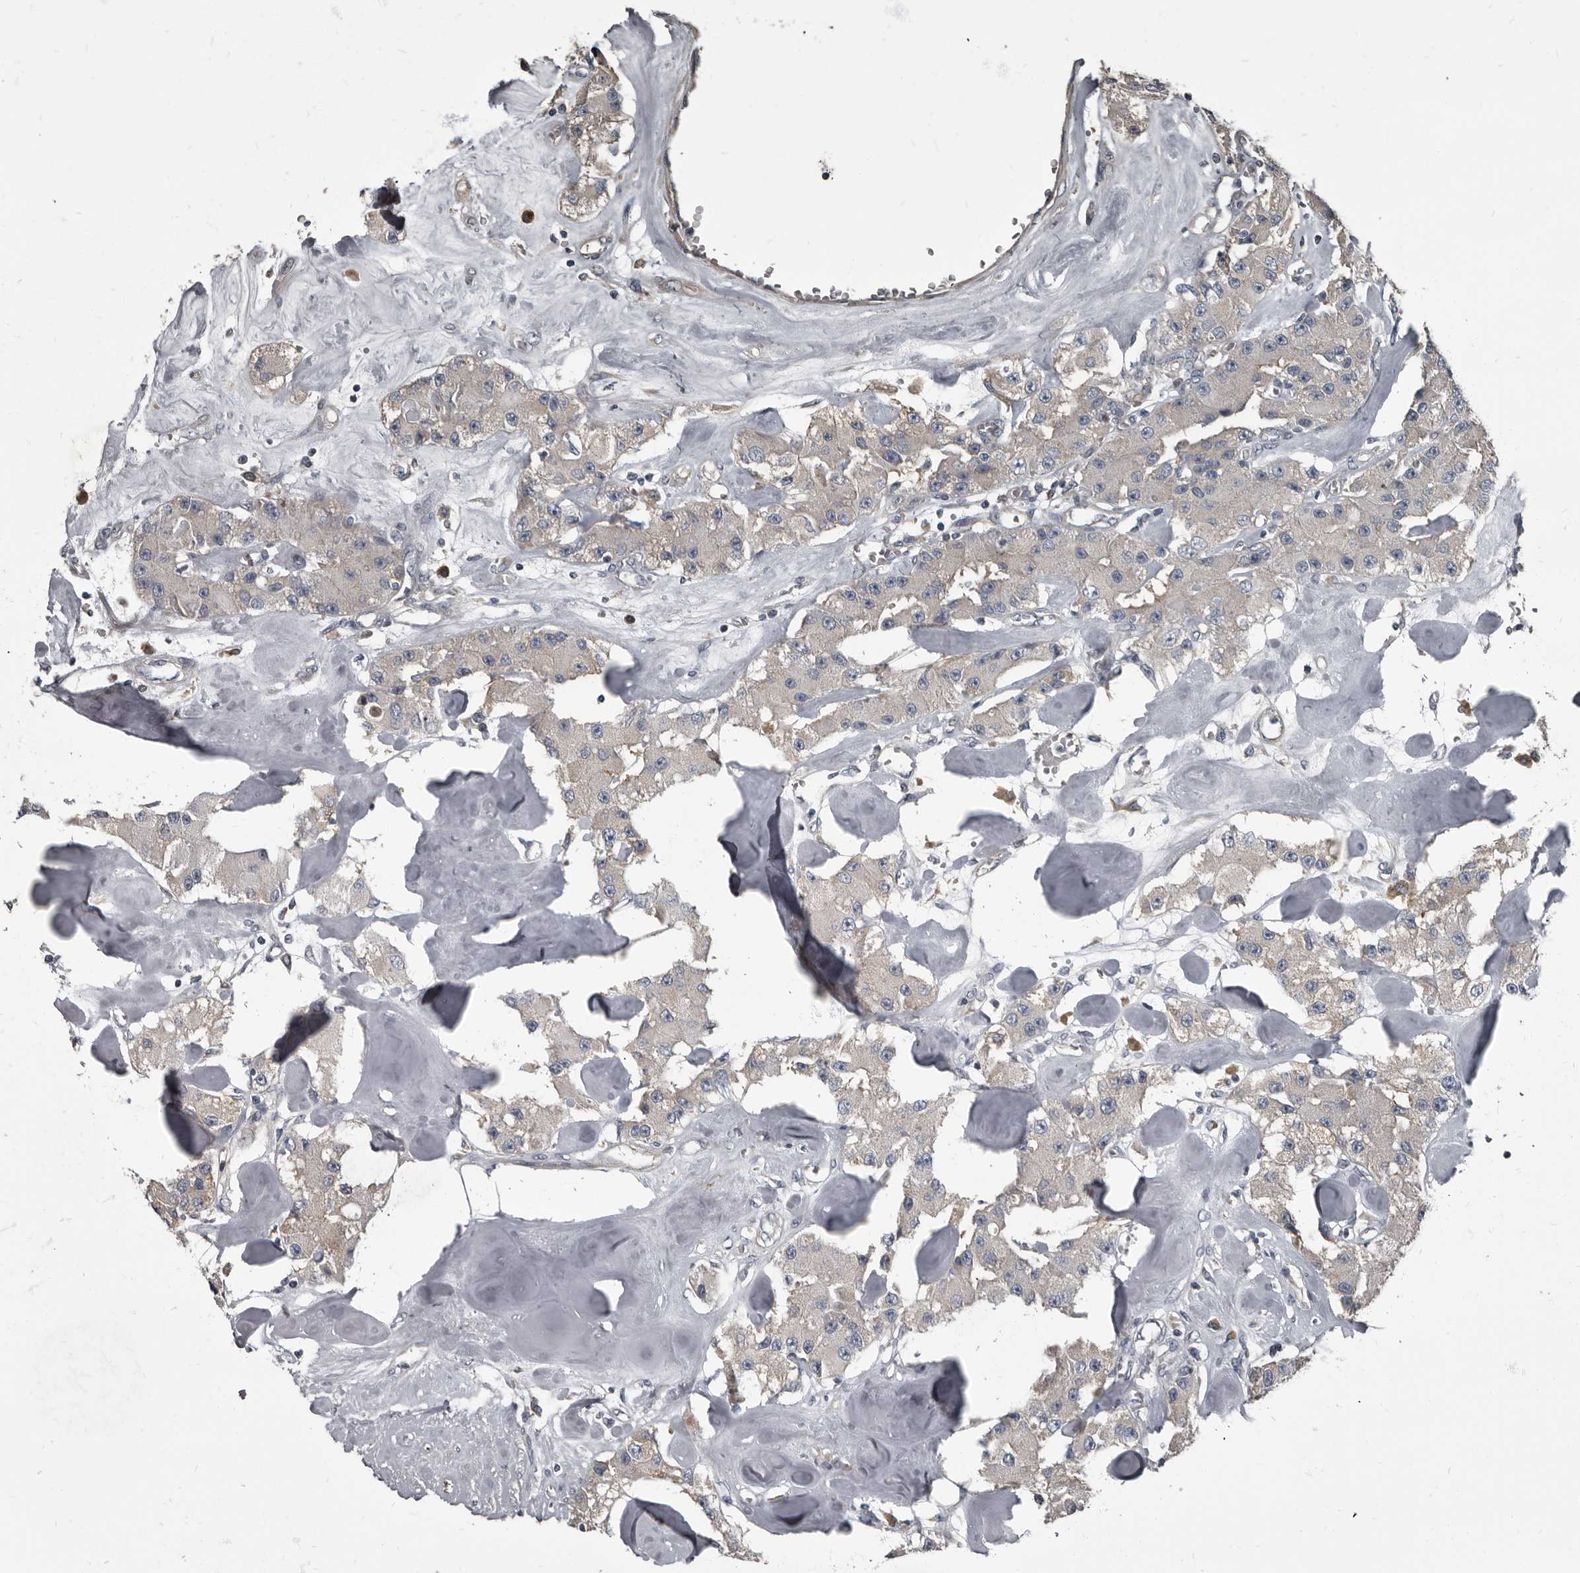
{"staining": {"intensity": "weak", "quantity": "<25%", "location": "cytoplasmic/membranous"}, "tissue": "carcinoid", "cell_type": "Tumor cells", "image_type": "cancer", "snomed": [{"axis": "morphology", "description": "Carcinoid, malignant, NOS"}, {"axis": "topography", "description": "Pancreas"}], "caption": "Photomicrograph shows no protein expression in tumor cells of malignant carcinoid tissue.", "gene": "TPD52L1", "patient": {"sex": "male", "age": 41}}